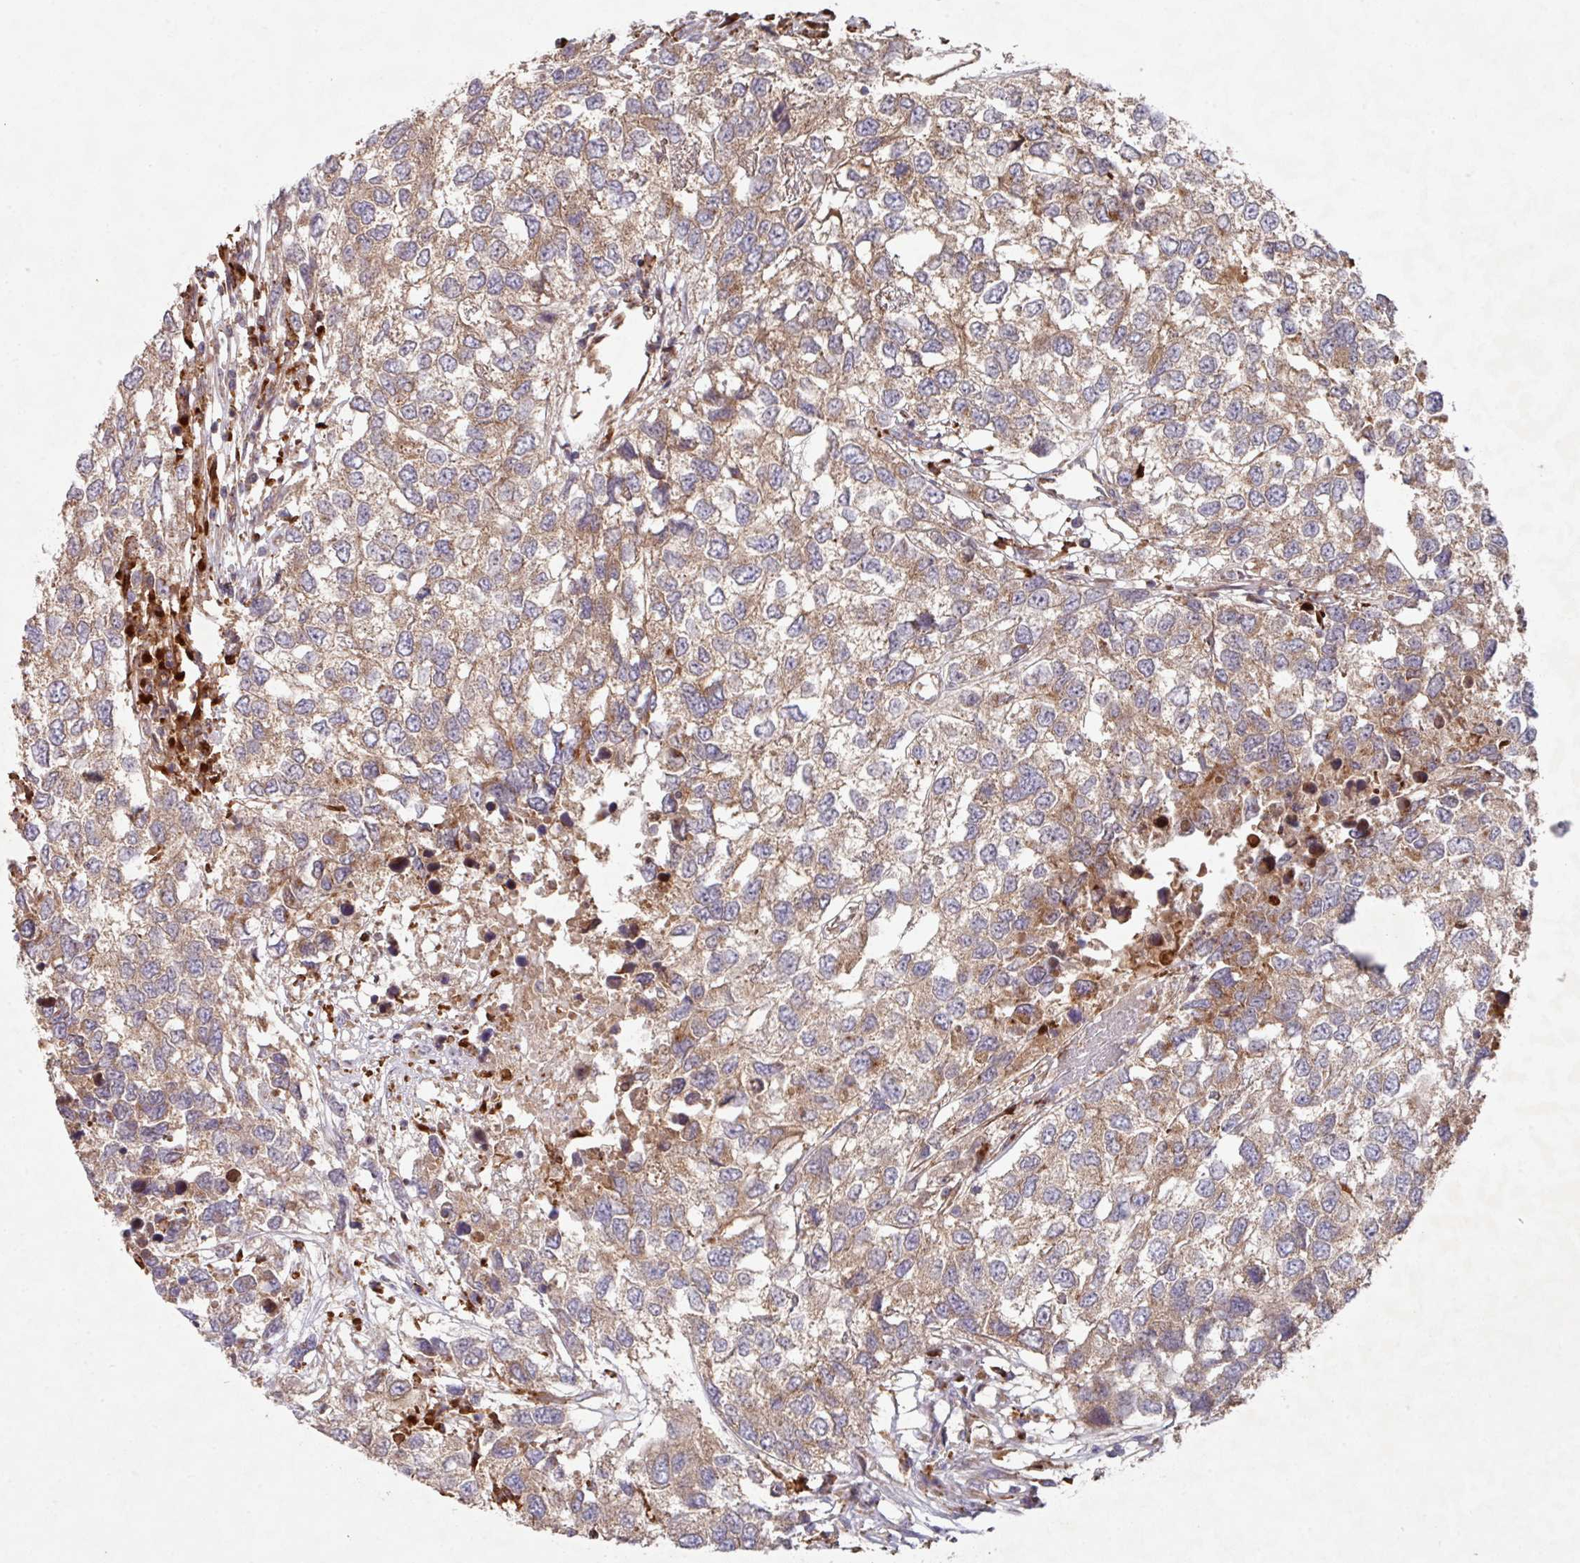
{"staining": {"intensity": "moderate", "quantity": ">75%", "location": "cytoplasmic/membranous"}, "tissue": "testis cancer", "cell_type": "Tumor cells", "image_type": "cancer", "snomed": [{"axis": "morphology", "description": "Carcinoma, Embryonal, NOS"}, {"axis": "topography", "description": "Testis"}], "caption": "Immunohistochemistry (IHC) of human testis cancer displays medium levels of moderate cytoplasmic/membranous positivity in approximately >75% of tumor cells.", "gene": "TRIM14", "patient": {"sex": "male", "age": 83}}